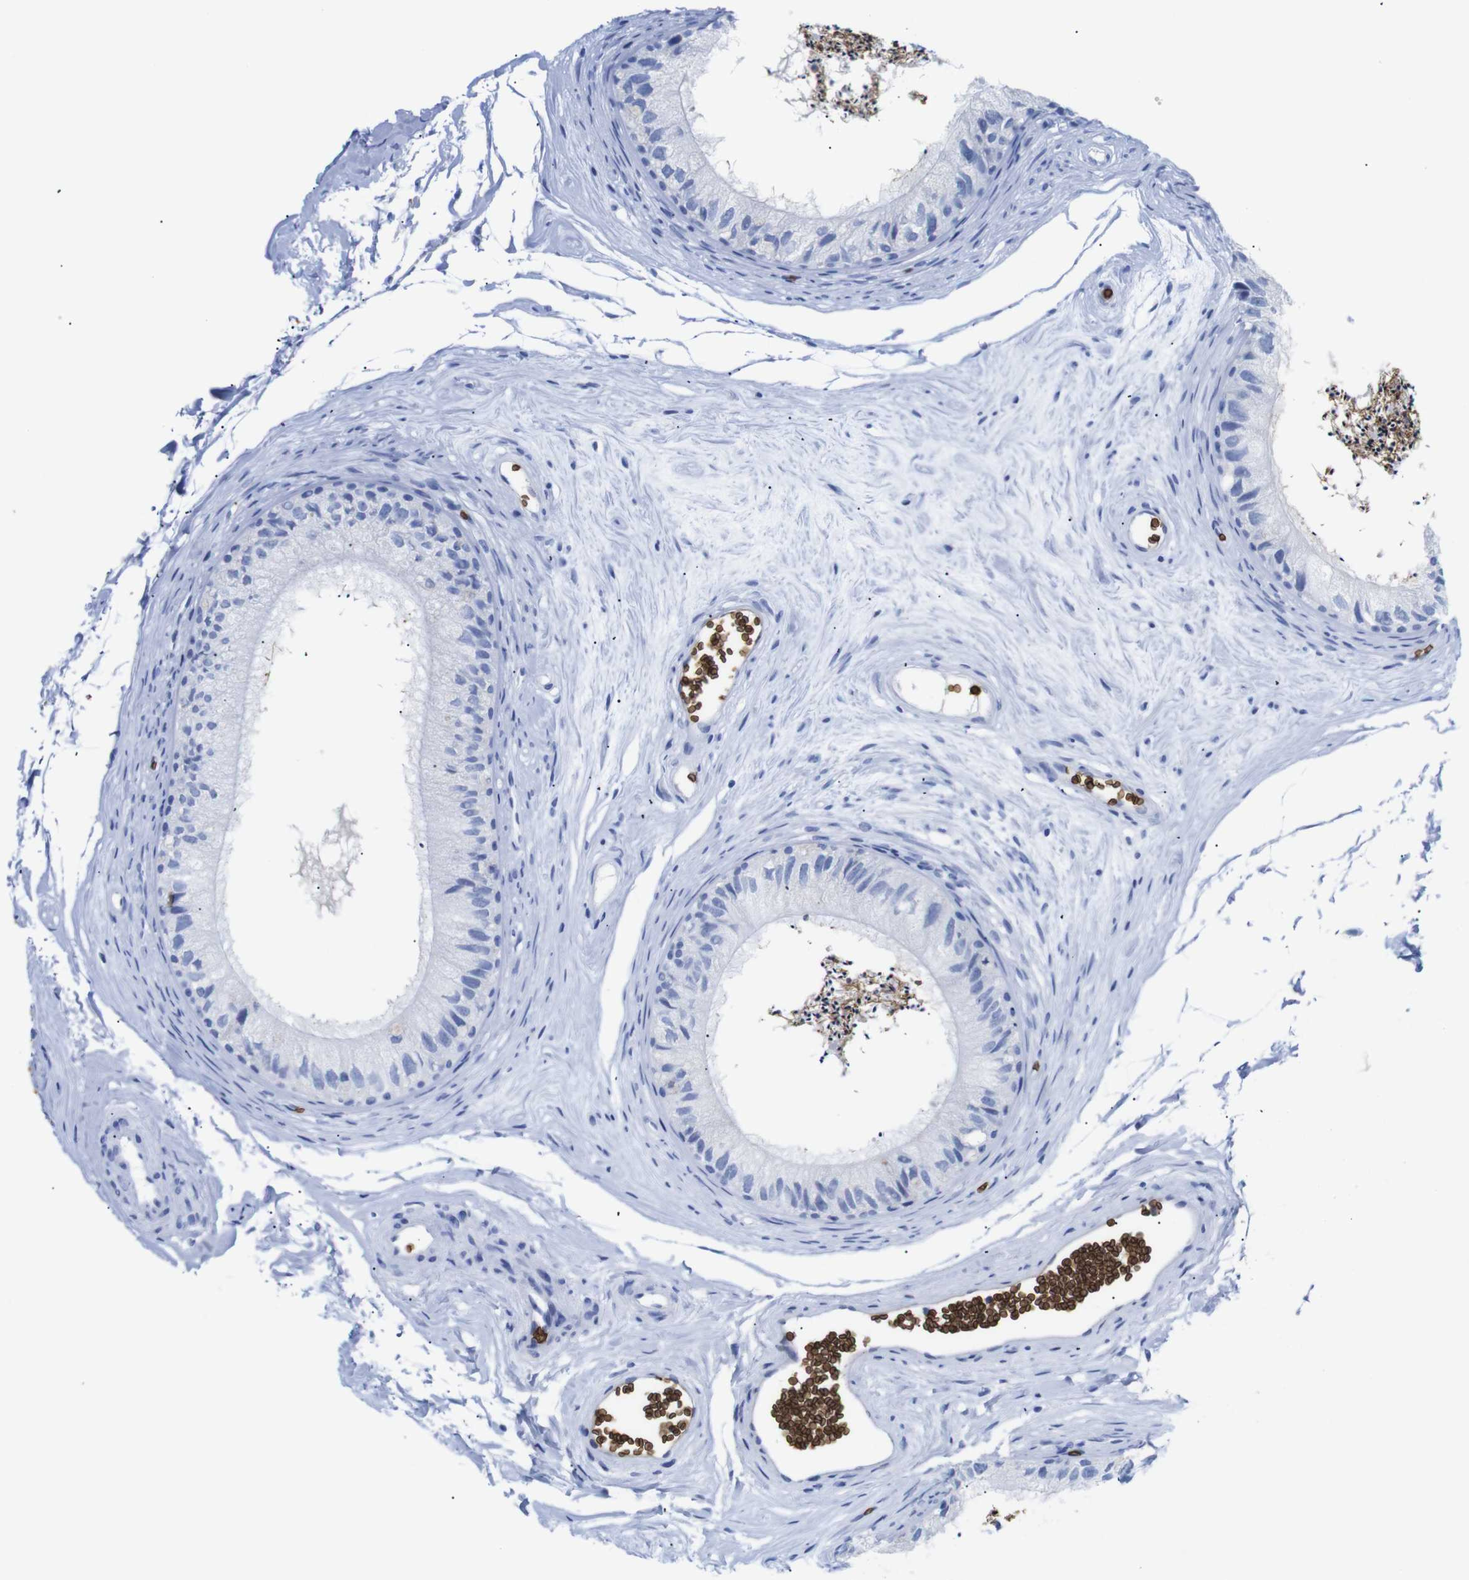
{"staining": {"intensity": "negative", "quantity": "none", "location": "none"}, "tissue": "epididymis", "cell_type": "Glandular cells", "image_type": "normal", "snomed": [{"axis": "morphology", "description": "Normal tissue, NOS"}, {"axis": "topography", "description": "Epididymis"}], "caption": "Glandular cells show no significant protein staining in unremarkable epididymis.", "gene": "S1PR2", "patient": {"sex": "male", "age": 56}}